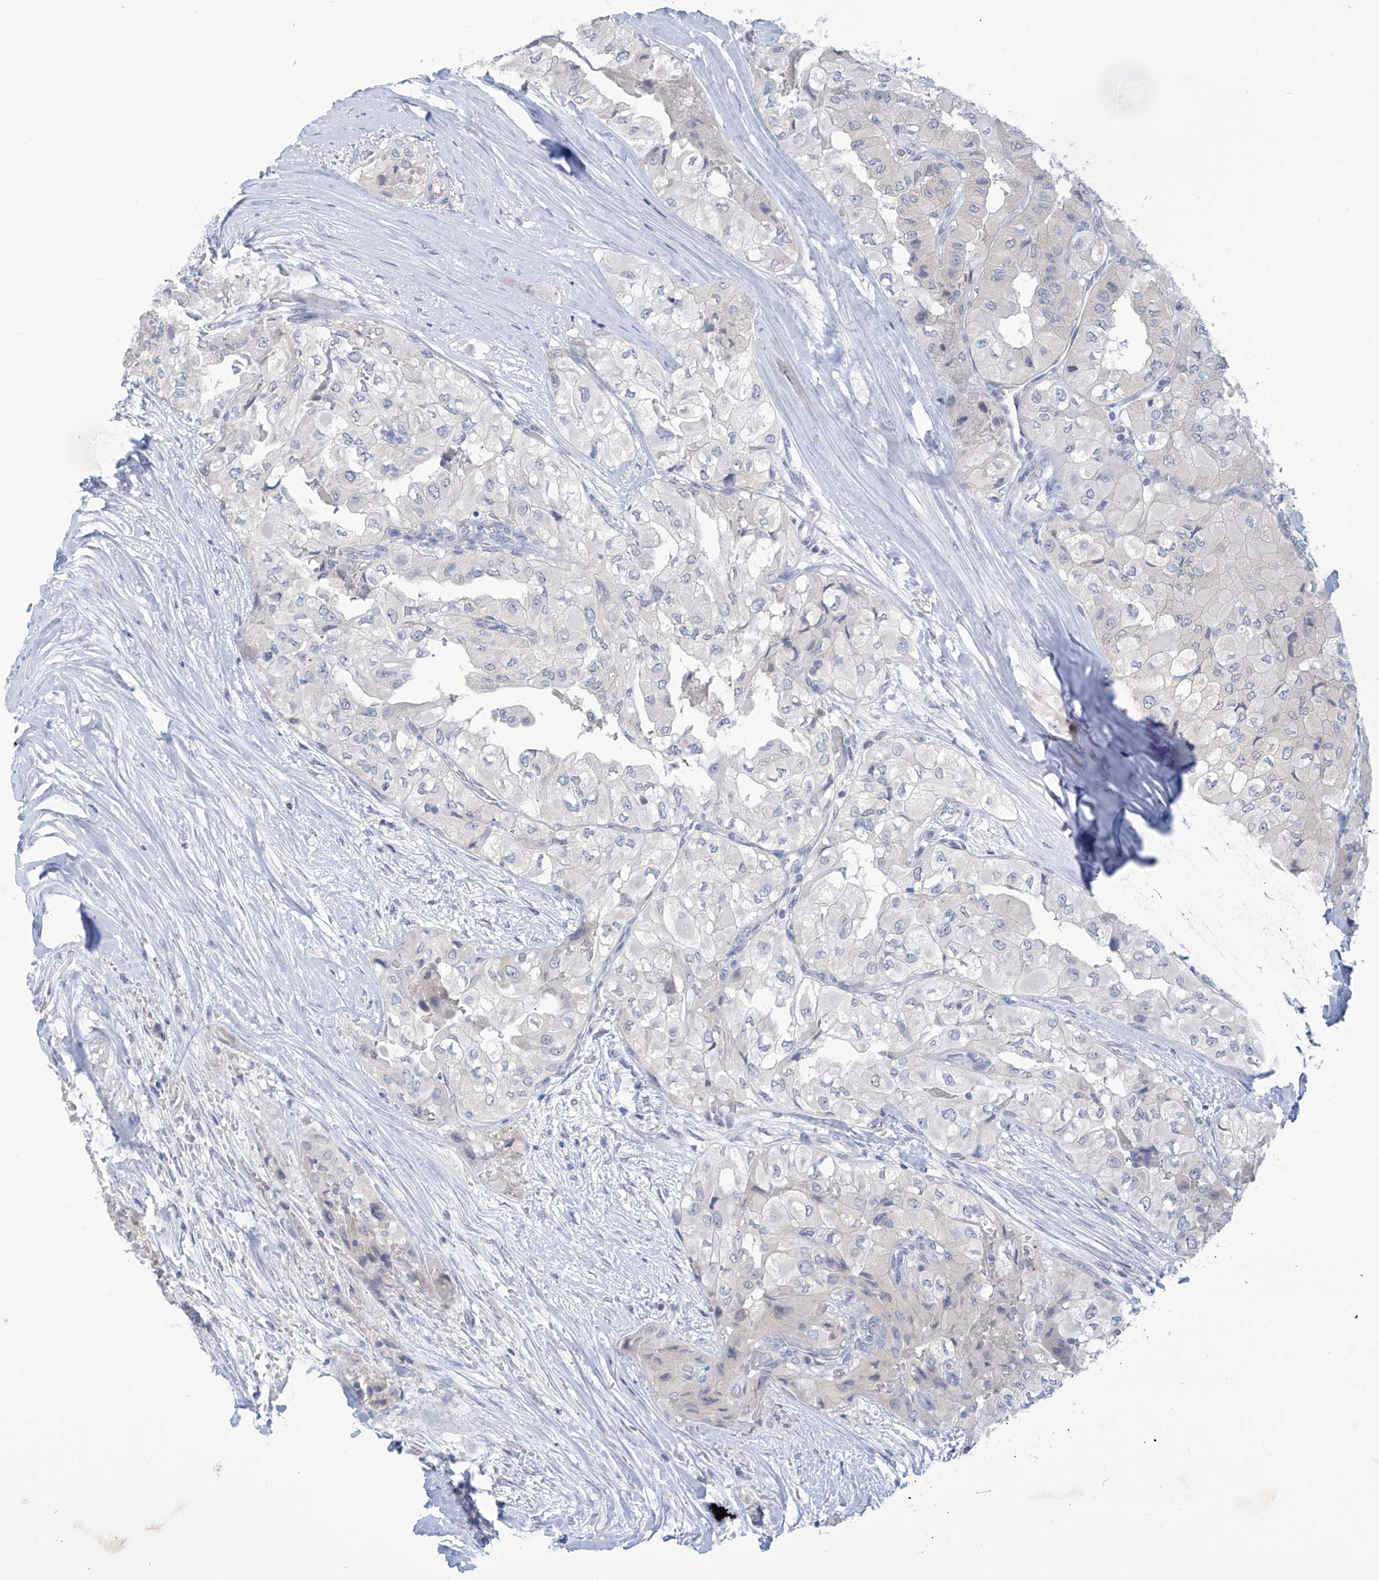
{"staining": {"intensity": "negative", "quantity": "none", "location": "none"}, "tissue": "thyroid cancer", "cell_type": "Tumor cells", "image_type": "cancer", "snomed": [{"axis": "morphology", "description": "Papillary adenocarcinoma, NOS"}, {"axis": "topography", "description": "Thyroid gland"}], "caption": "Tumor cells show no significant expression in thyroid cancer (papillary adenocarcinoma).", "gene": "IBA57", "patient": {"sex": "female", "age": 59}}